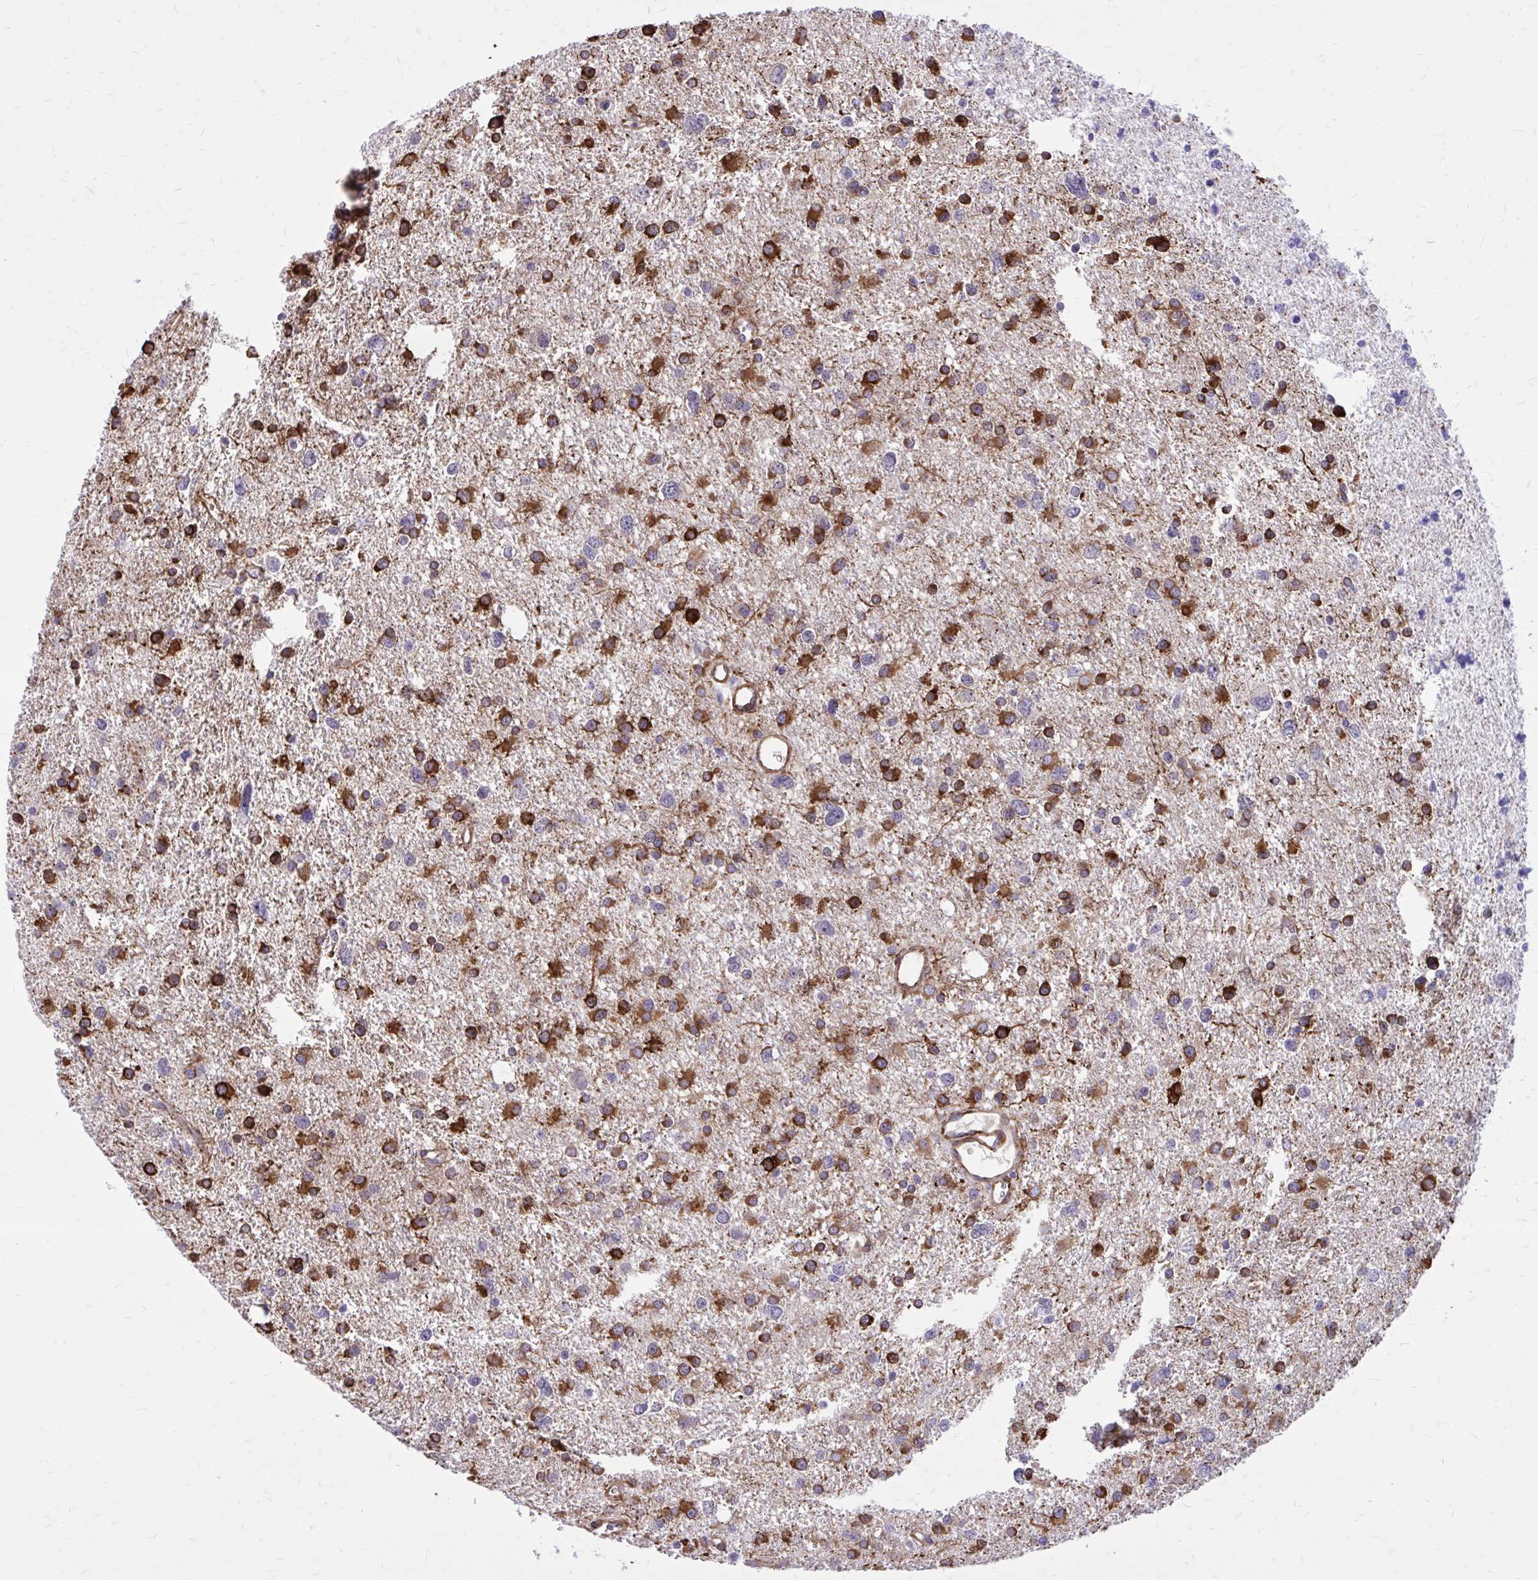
{"staining": {"intensity": "strong", "quantity": "25%-75%", "location": "cytoplasmic/membranous"}, "tissue": "glioma", "cell_type": "Tumor cells", "image_type": "cancer", "snomed": [{"axis": "morphology", "description": "Glioma, malignant, Low grade"}, {"axis": "topography", "description": "Brain"}], "caption": "Glioma stained with DAB immunohistochemistry shows high levels of strong cytoplasmic/membranous staining in about 25%-75% of tumor cells.", "gene": "BEND5", "patient": {"sex": "female", "age": 55}}